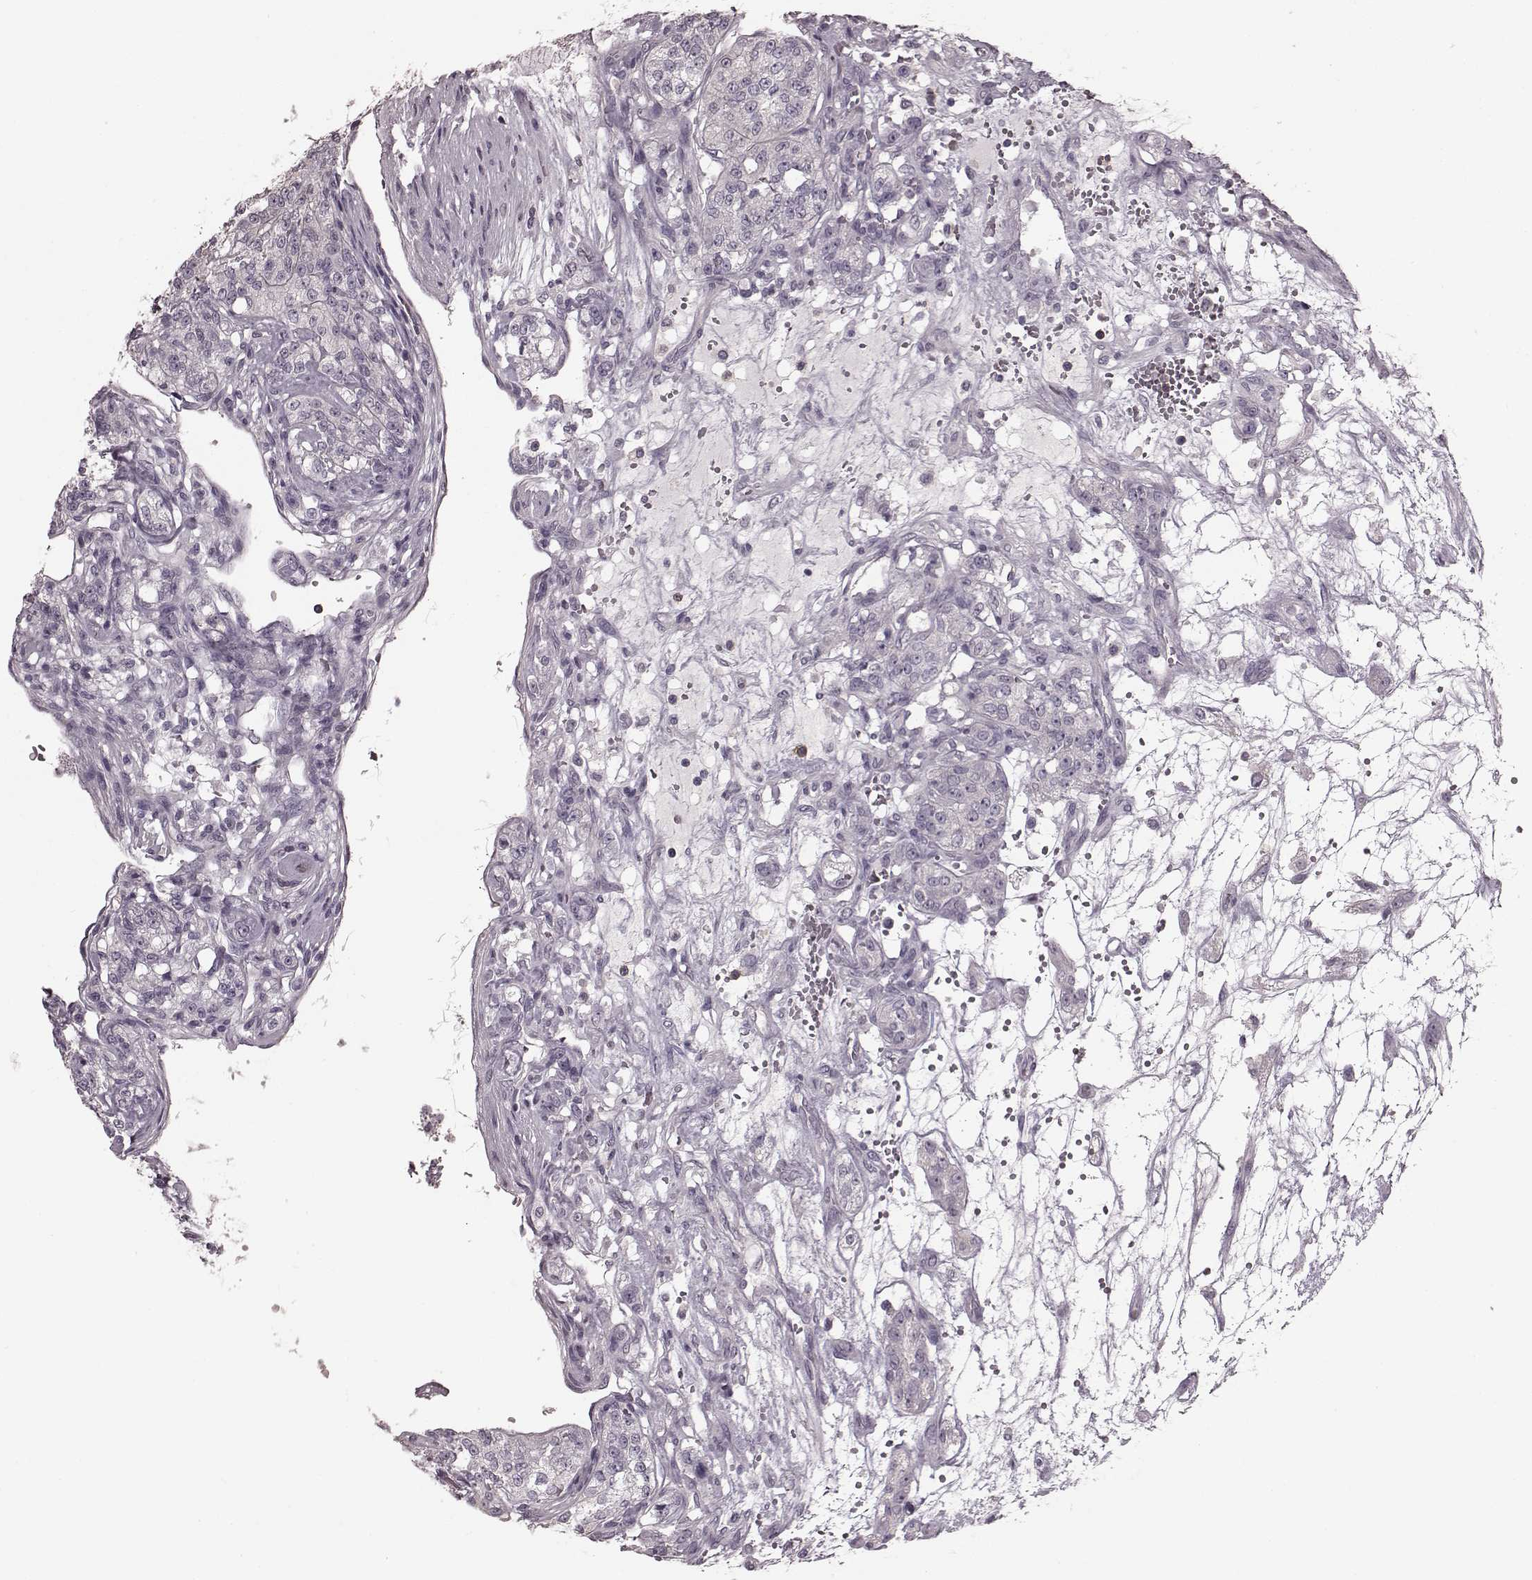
{"staining": {"intensity": "negative", "quantity": "none", "location": "none"}, "tissue": "renal cancer", "cell_type": "Tumor cells", "image_type": "cancer", "snomed": [{"axis": "morphology", "description": "Adenocarcinoma, NOS"}, {"axis": "topography", "description": "Kidney"}], "caption": "A histopathology image of renal cancer (adenocarcinoma) stained for a protein reveals no brown staining in tumor cells.", "gene": "CD28", "patient": {"sex": "female", "age": 63}}